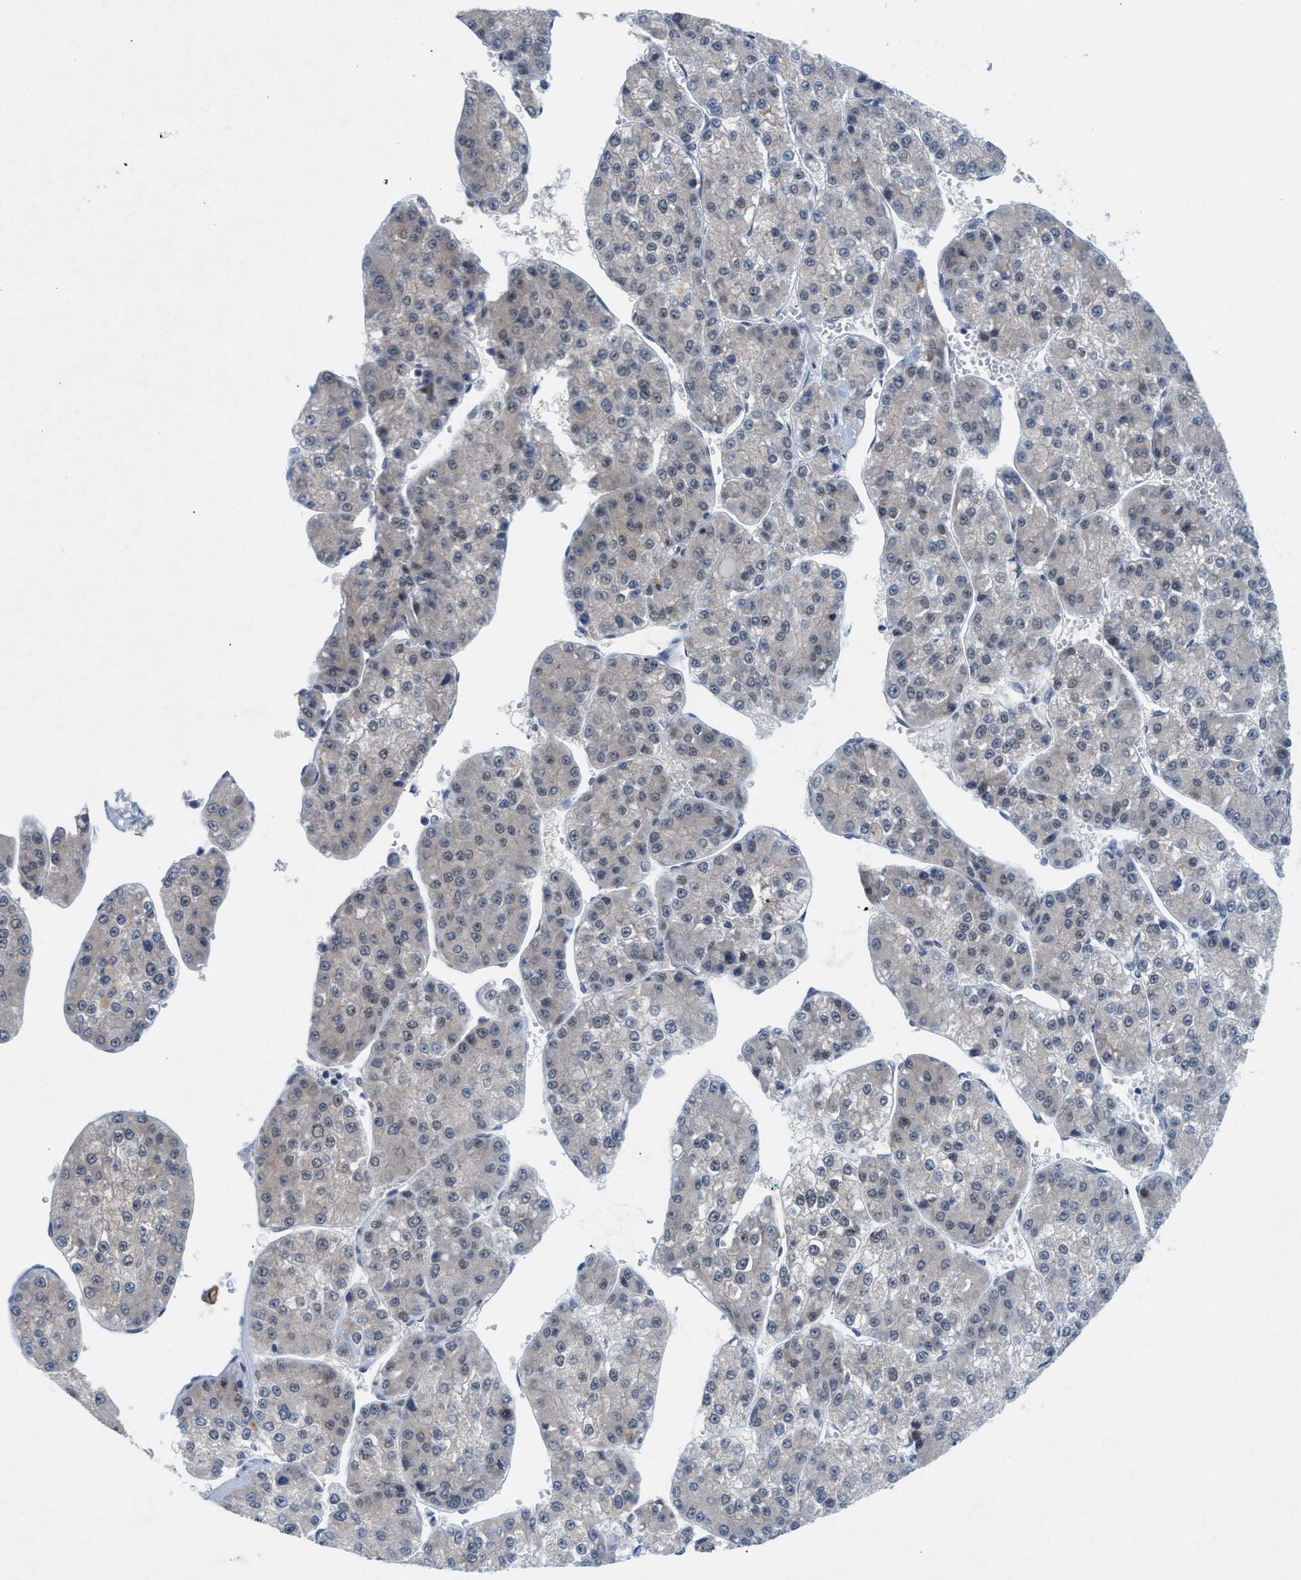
{"staining": {"intensity": "weak", "quantity": "<25%", "location": "nuclear"}, "tissue": "liver cancer", "cell_type": "Tumor cells", "image_type": "cancer", "snomed": [{"axis": "morphology", "description": "Carcinoma, Hepatocellular, NOS"}, {"axis": "topography", "description": "Liver"}], "caption": "Tumor cells show no significant positivity in liver cancer (hepatocellular carcinoma).", "gene": "WIPI2", "patient": {"sex": "female", "age": 73}}